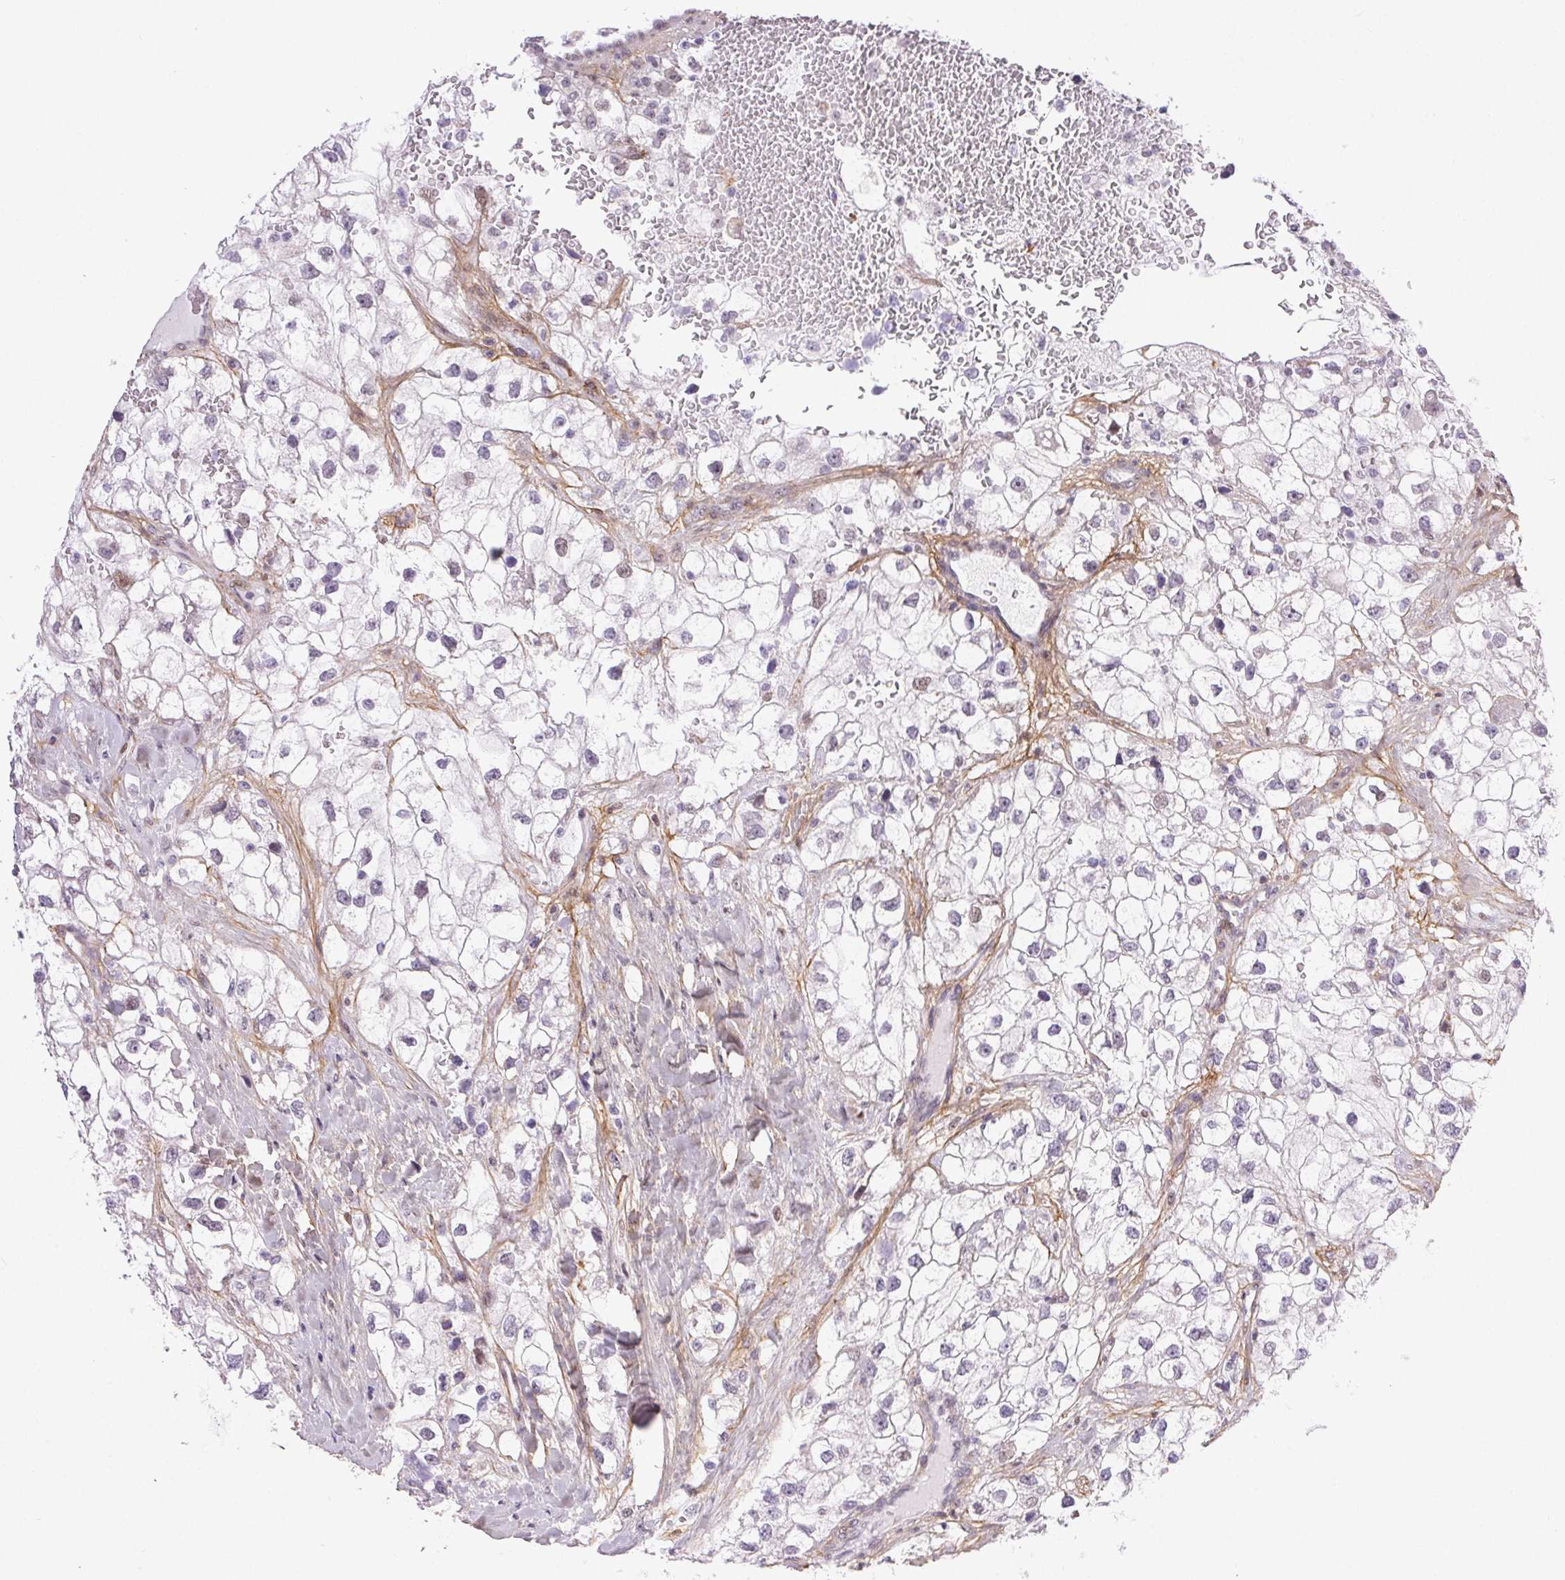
{"staining": {"intensity": "weak", "quantity": "<25%", "location": "nuclear"}, "tissue": "renal cancer", "cell_type": "Tumor cells", "image_type": "cancer", "snomed": [{"axis": "morphology", "description": "Adenocarcinoma, NOS"}, {"axis": "topography", "description": "Kidney"}], "caption": "Immunohistochemical staining of human renal adenocarcinoma reveals no significant staining in tumor cells.", "gene": "PDZD2", "patient": {"sex": "male", "age": 59}}